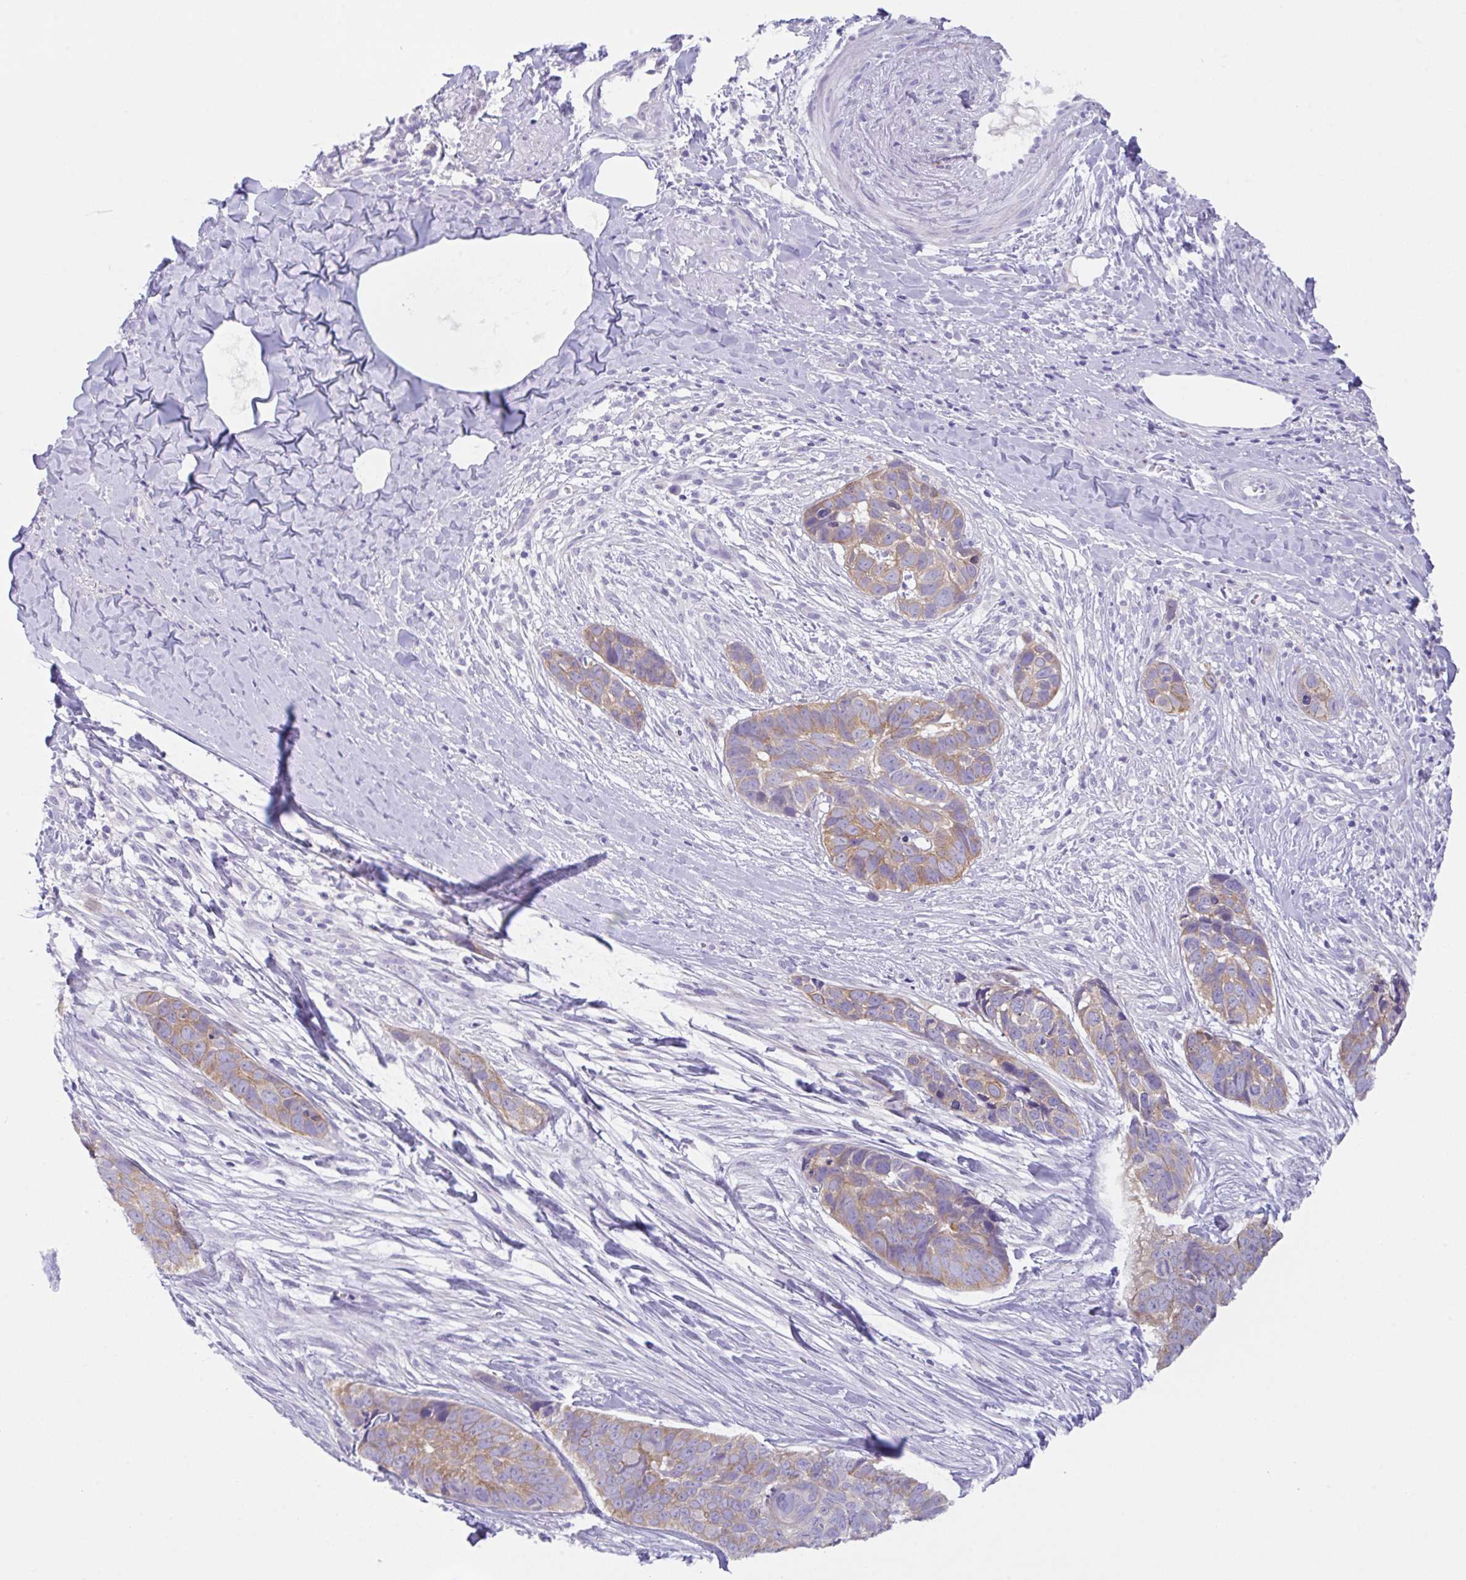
{"staining": {"intensity": "moderate", "quantity": "25%-75%", "location": "cytoplasmic/membranous"}, "tissue": "skin cancer", "cell_type": "Tumor cells", "image_type": "cancer", "snomed": [{"axis": "morphology", "description": "Basal cell carcinoma"}, {"axis": "topography", "description": "Skin"}], "caption": "Skin basal cell carcinoma stained with DAB immunohistochemistry (IHC) displays medium levels of moderate cytoplasmic/membranous staining in about 25%-75% of tumor cells.", "gene": "TRAF4", "patient": {"sex": "female", "age": 82}}